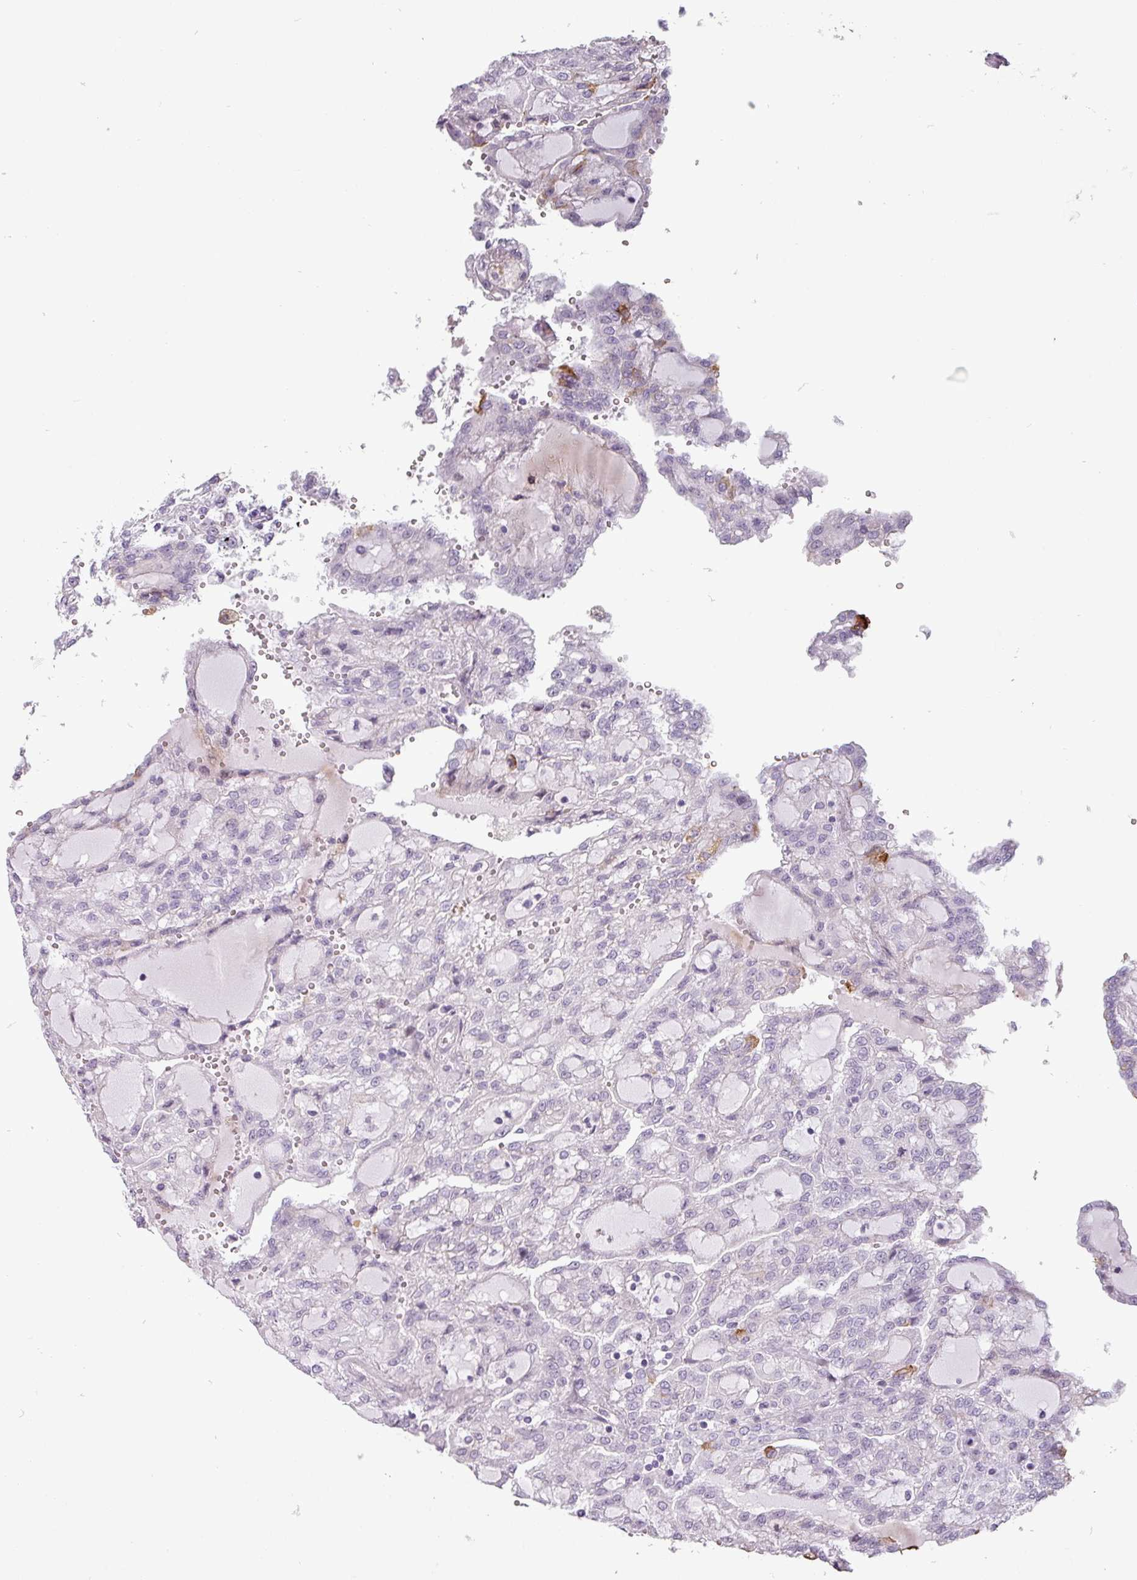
{"staining": {"intensity": "negative", "quantity": "none", "location": "none"}, "tissue": "renal cancer", "cell_type": "Tumor cells", "image_type": "cancer", "snomed": [{"axis": "morphology", "description": "Adenocarcinoma, NOS"}, {"axis": "topography", "description": "Kidney"}], "caption": "This is an immunohistochemistry image of renal adenocarcinoma. There is no staining in tumor cells.", "gene": "CHRDL1", "patient": {"sex": "male", "age": 63}}